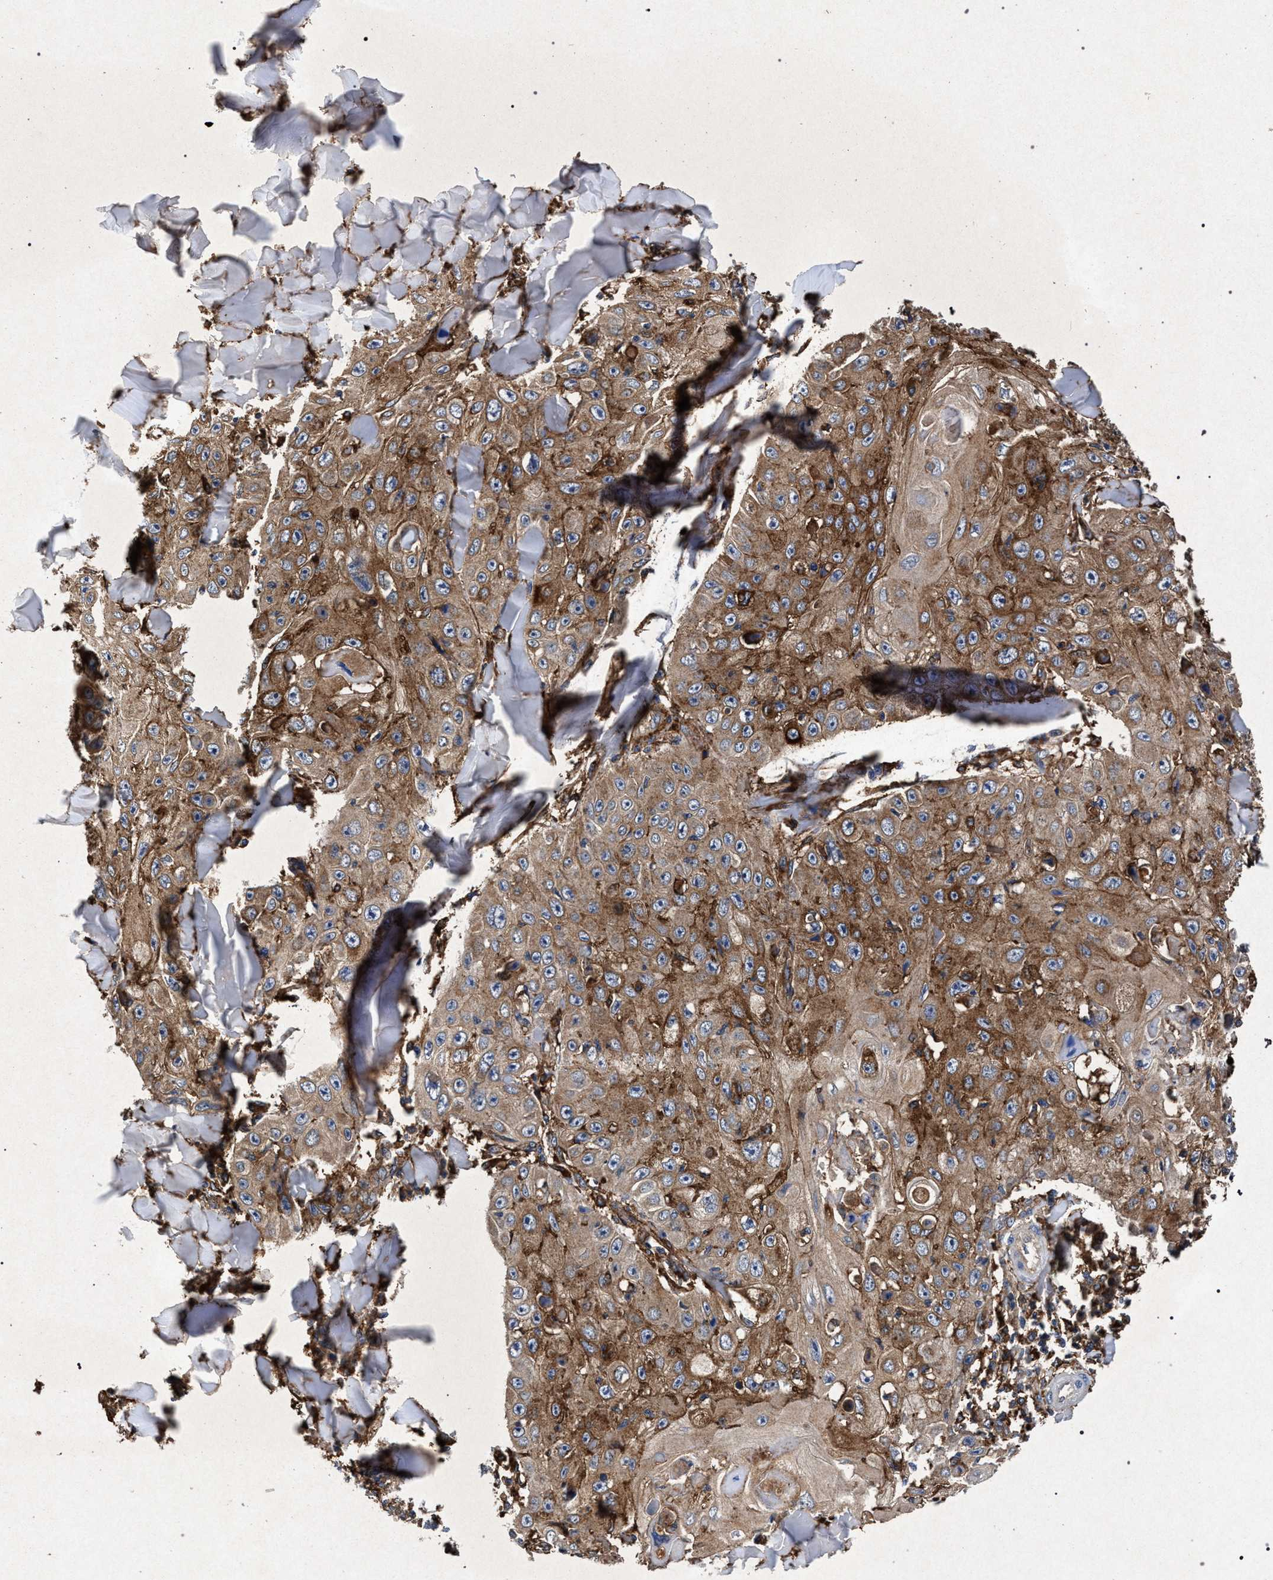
{"staining": {"intensity": "moderate", "quantity": ">75%", "location": "cytoplasmic/membranous"}, "tissue": "skin cancer", "cell_type": "Tumor cells", "image_type": "cancer", "snomed": [{"axis": "morphology", "description": "Squamous cell carcinoma, NOS"}, {"axis": "topography", "description": "Skin"}], "caption": "Protein expression analysis of skin squamous cell carcinoma reveals moderate cytoplasmic/membranous expression in approximately >75% of tumor cells.", "gene": "MARCKS", "patient": {"sex": "male", "age": 86}}